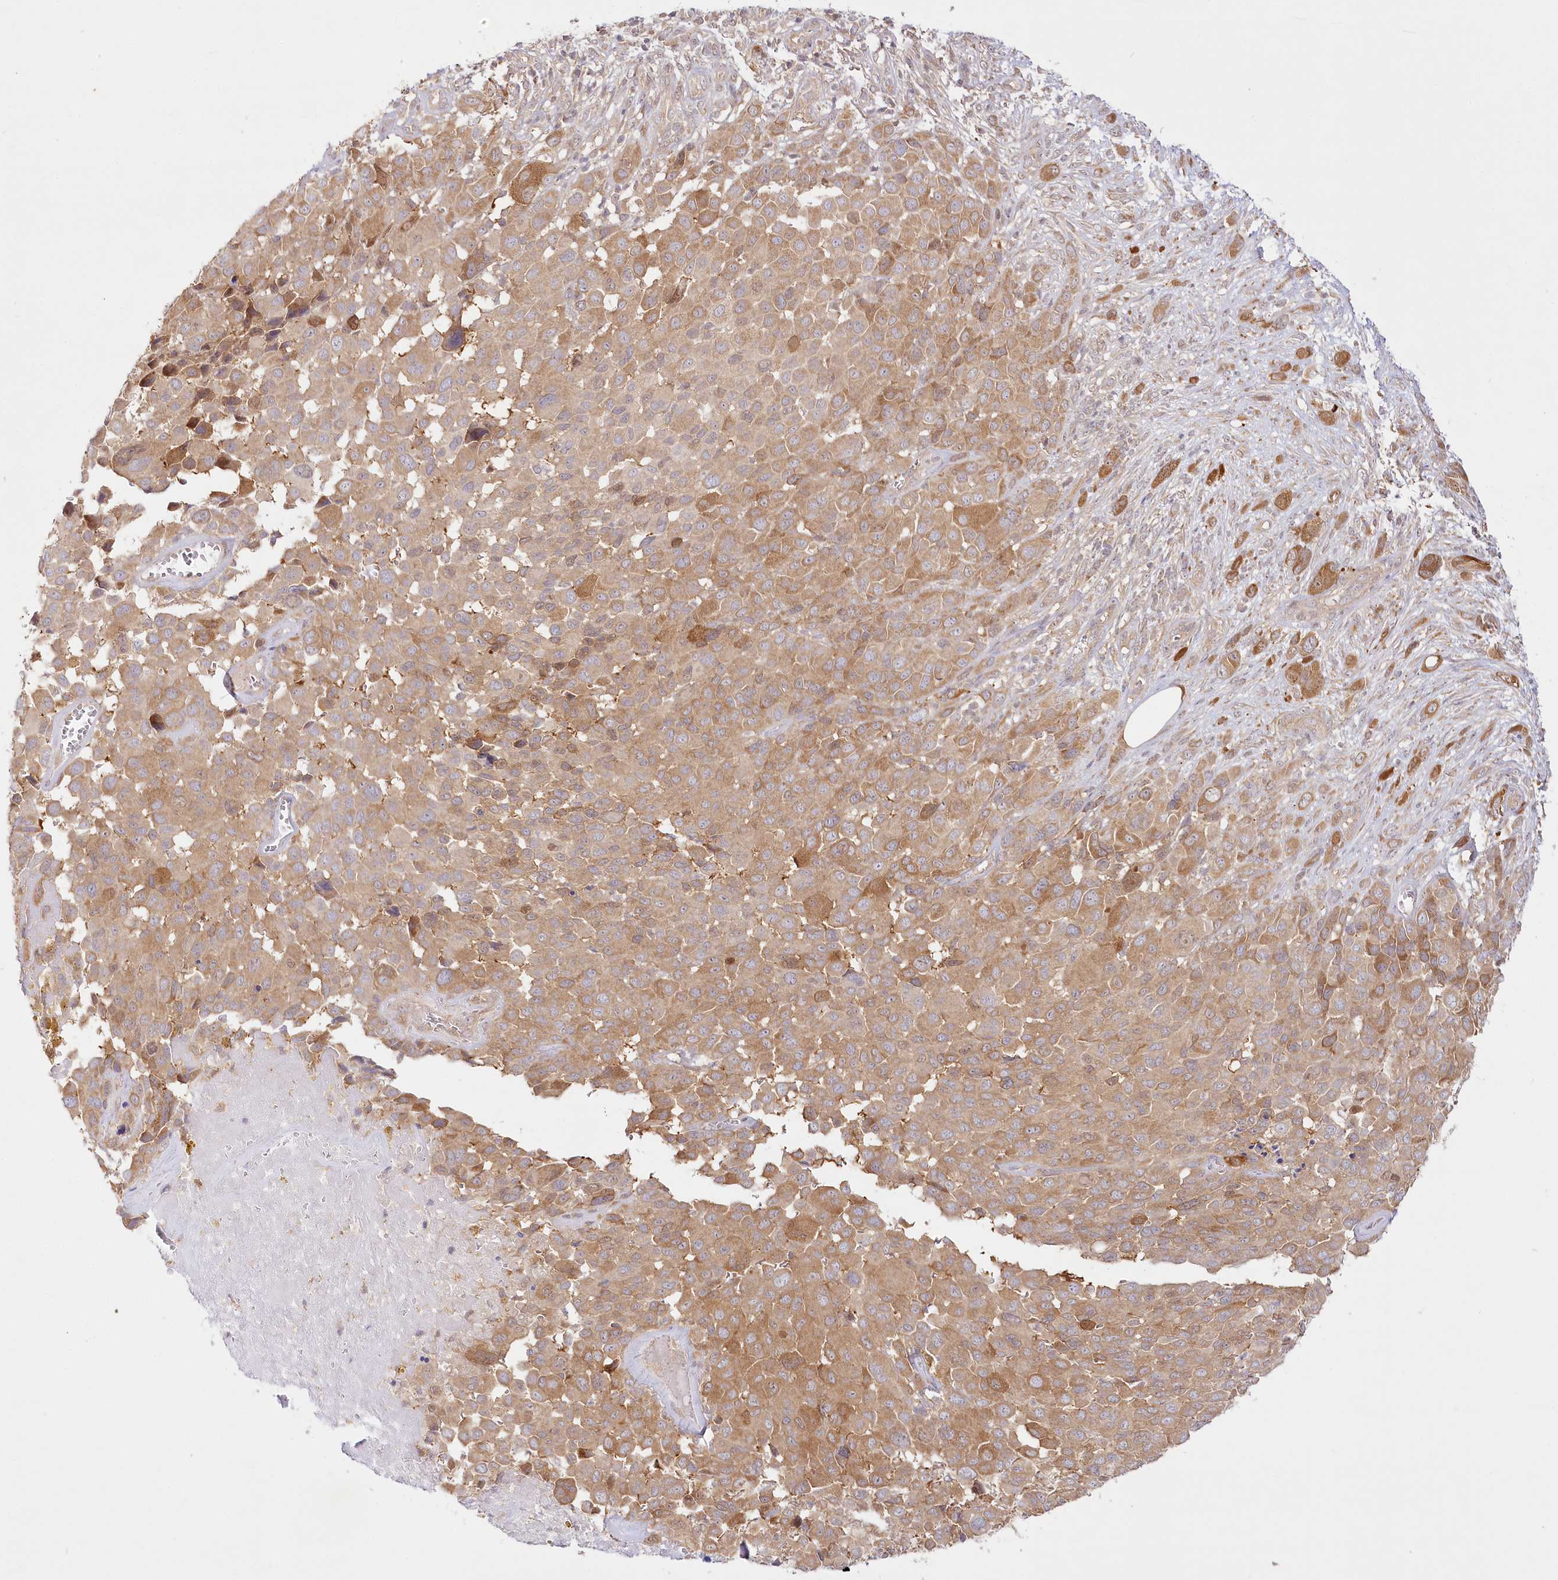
{"staining": {"intensity": "moderate", "quantity": ">75%", "location": "cytoplasmic/membranous"}, "tissue": "melanoma", "cell_type": "Tumor cells", "image_type": "cancer", "snomed": [{"axis": "morphology", "description": "Malignant melanoma, NOS"}, {"axis": "topography", "description": "Skin of trunk"}], "caption": "There is medium levels of moderate cytoplasmic/membranous expression in tumor cells of malignant melanoma, as demonstrated by immunohistochemical staining (brown color).", "gene": "INPP4B", "patient": {"sex": "male", "age": 71}}